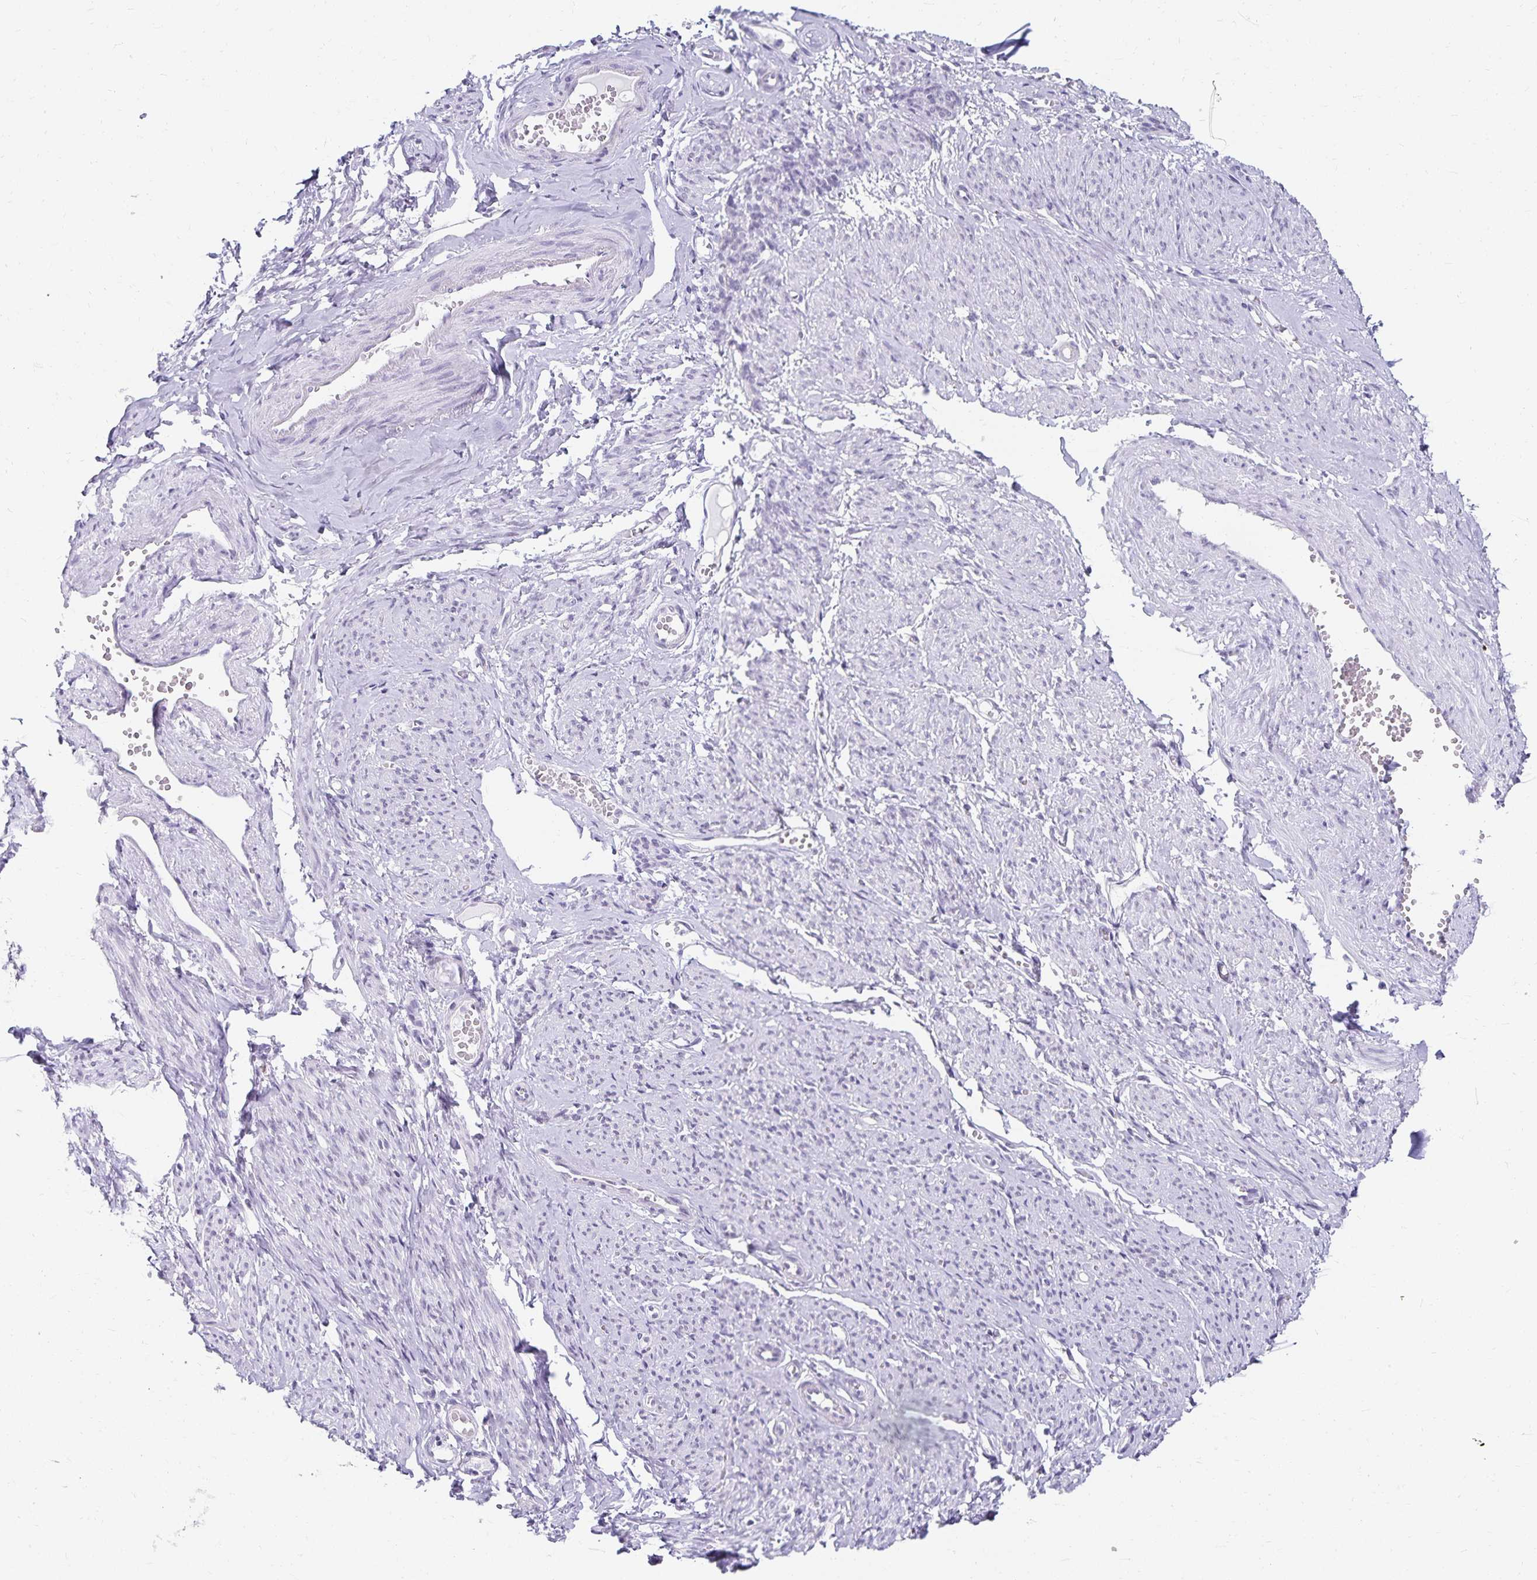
{"staining": {"intensity": "negative", "quantity": "none", "location": "none"}, "tissue": "smooth muscle", "cell_type": "Smooth muscle cells", "image_type": "normal", "snomed": [{"axis": "morphology", "description": "Normal tissue, NOS"}, {"axis": "topography", "description": "Smooth muscle"}], "caption": "Smooth muscle cells show no significant protein staining in benign smooth muscle. (Brightfield microscopy of DAB (3,3'-diaminobenzidine) immunohistochemistry at high magnification).", "gene": "C20orf85", "patient": {"sex": "female", "age": 65}}